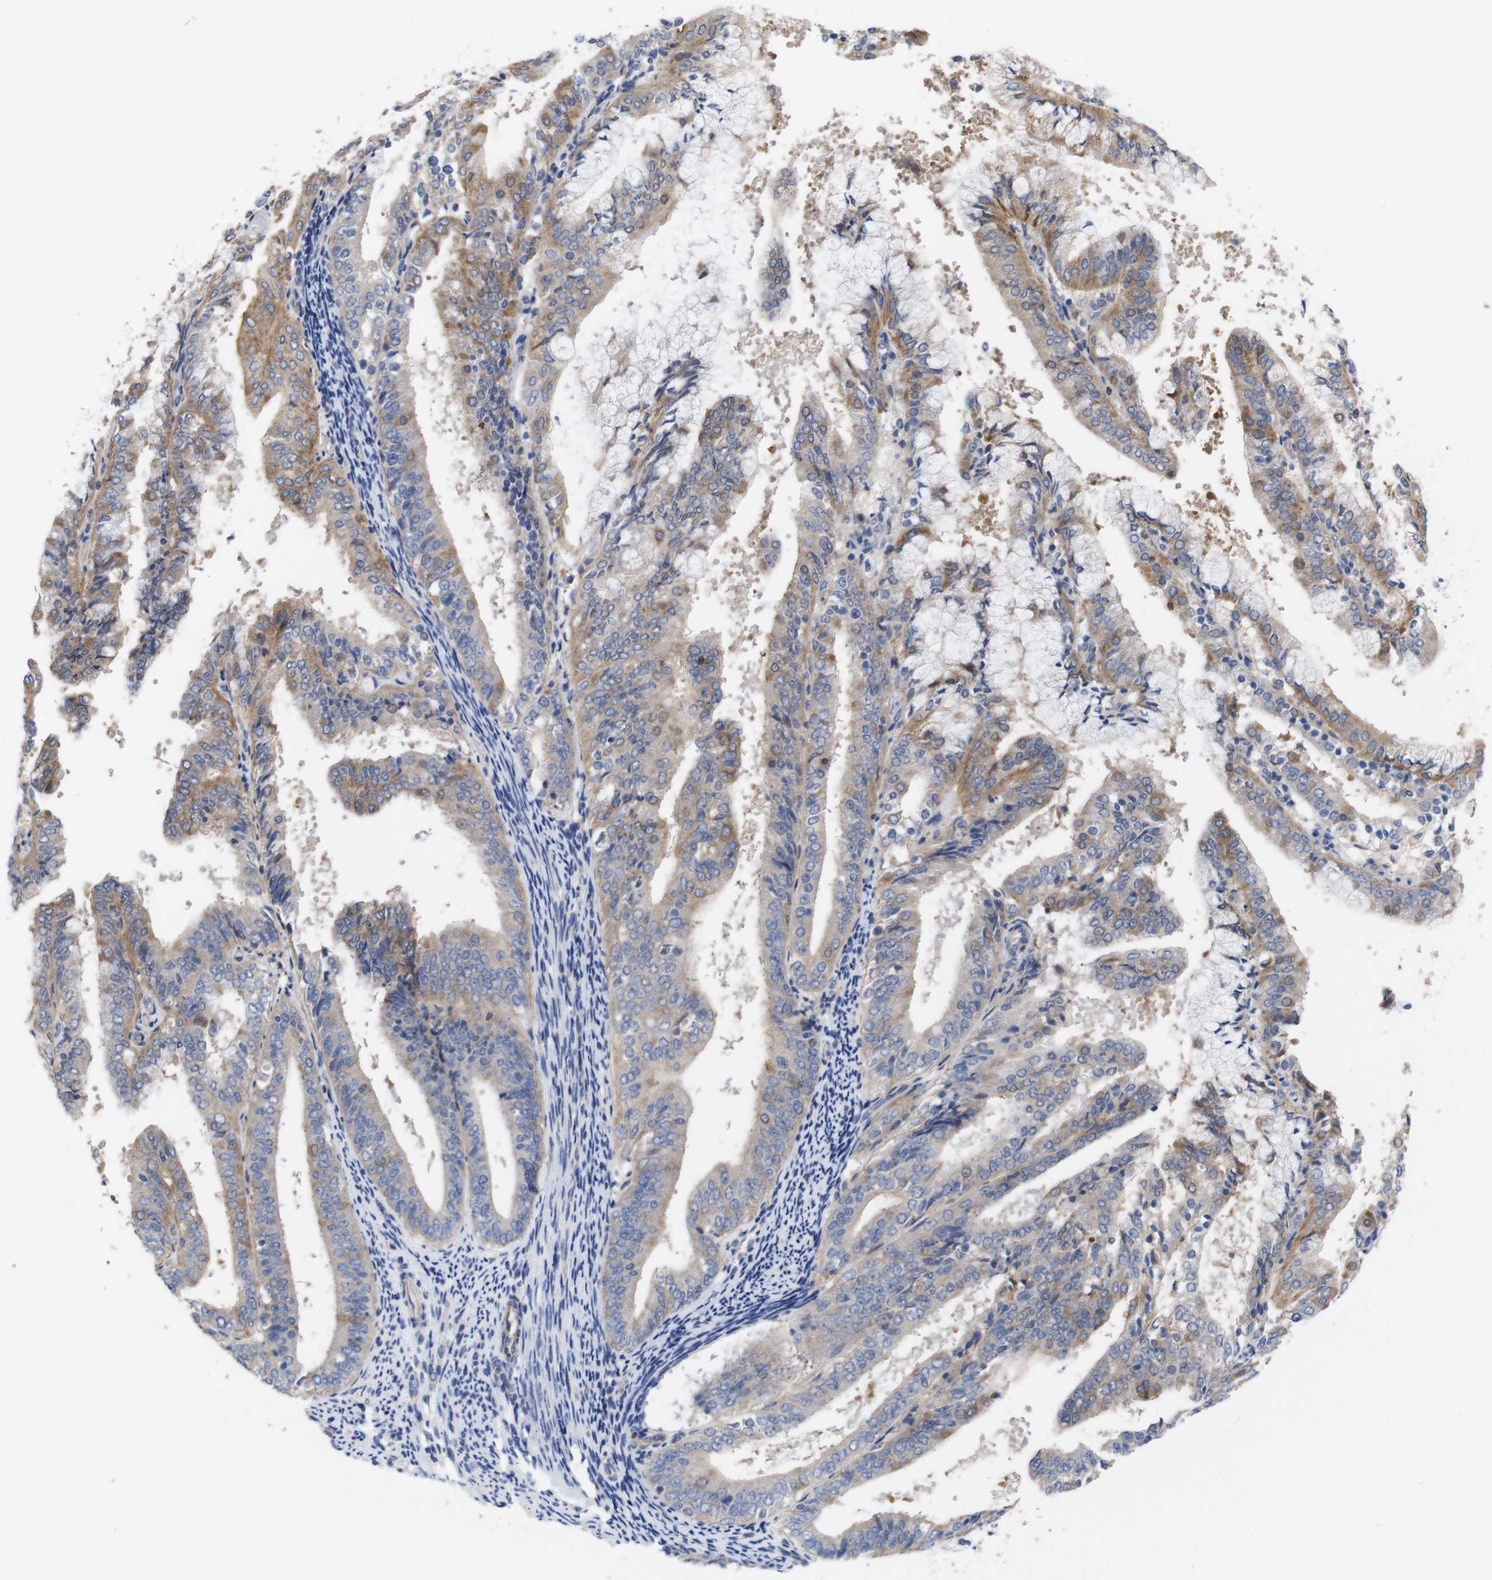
{"staining": {"intensity": "moderate", "quantity": ">75%", "location": "cytoplasmic/membranous"}, "tissue": "endometrial cancer", "cell_type": "Tumor cells", "image_type": "cancer", "snomed": [{"axis": "morphology", "description": "Adenocarcinoma, NOS"}, {"axis": "topography", "description": "Endometrium"}], "caption": "Human endometrial cancer stained with a brown dye displays moderate cytoplasmic/membranous positive positivity in about >75% of tumor cells.", "gene": "USH1C", "patient": {"sex": "female", "age": 63}}